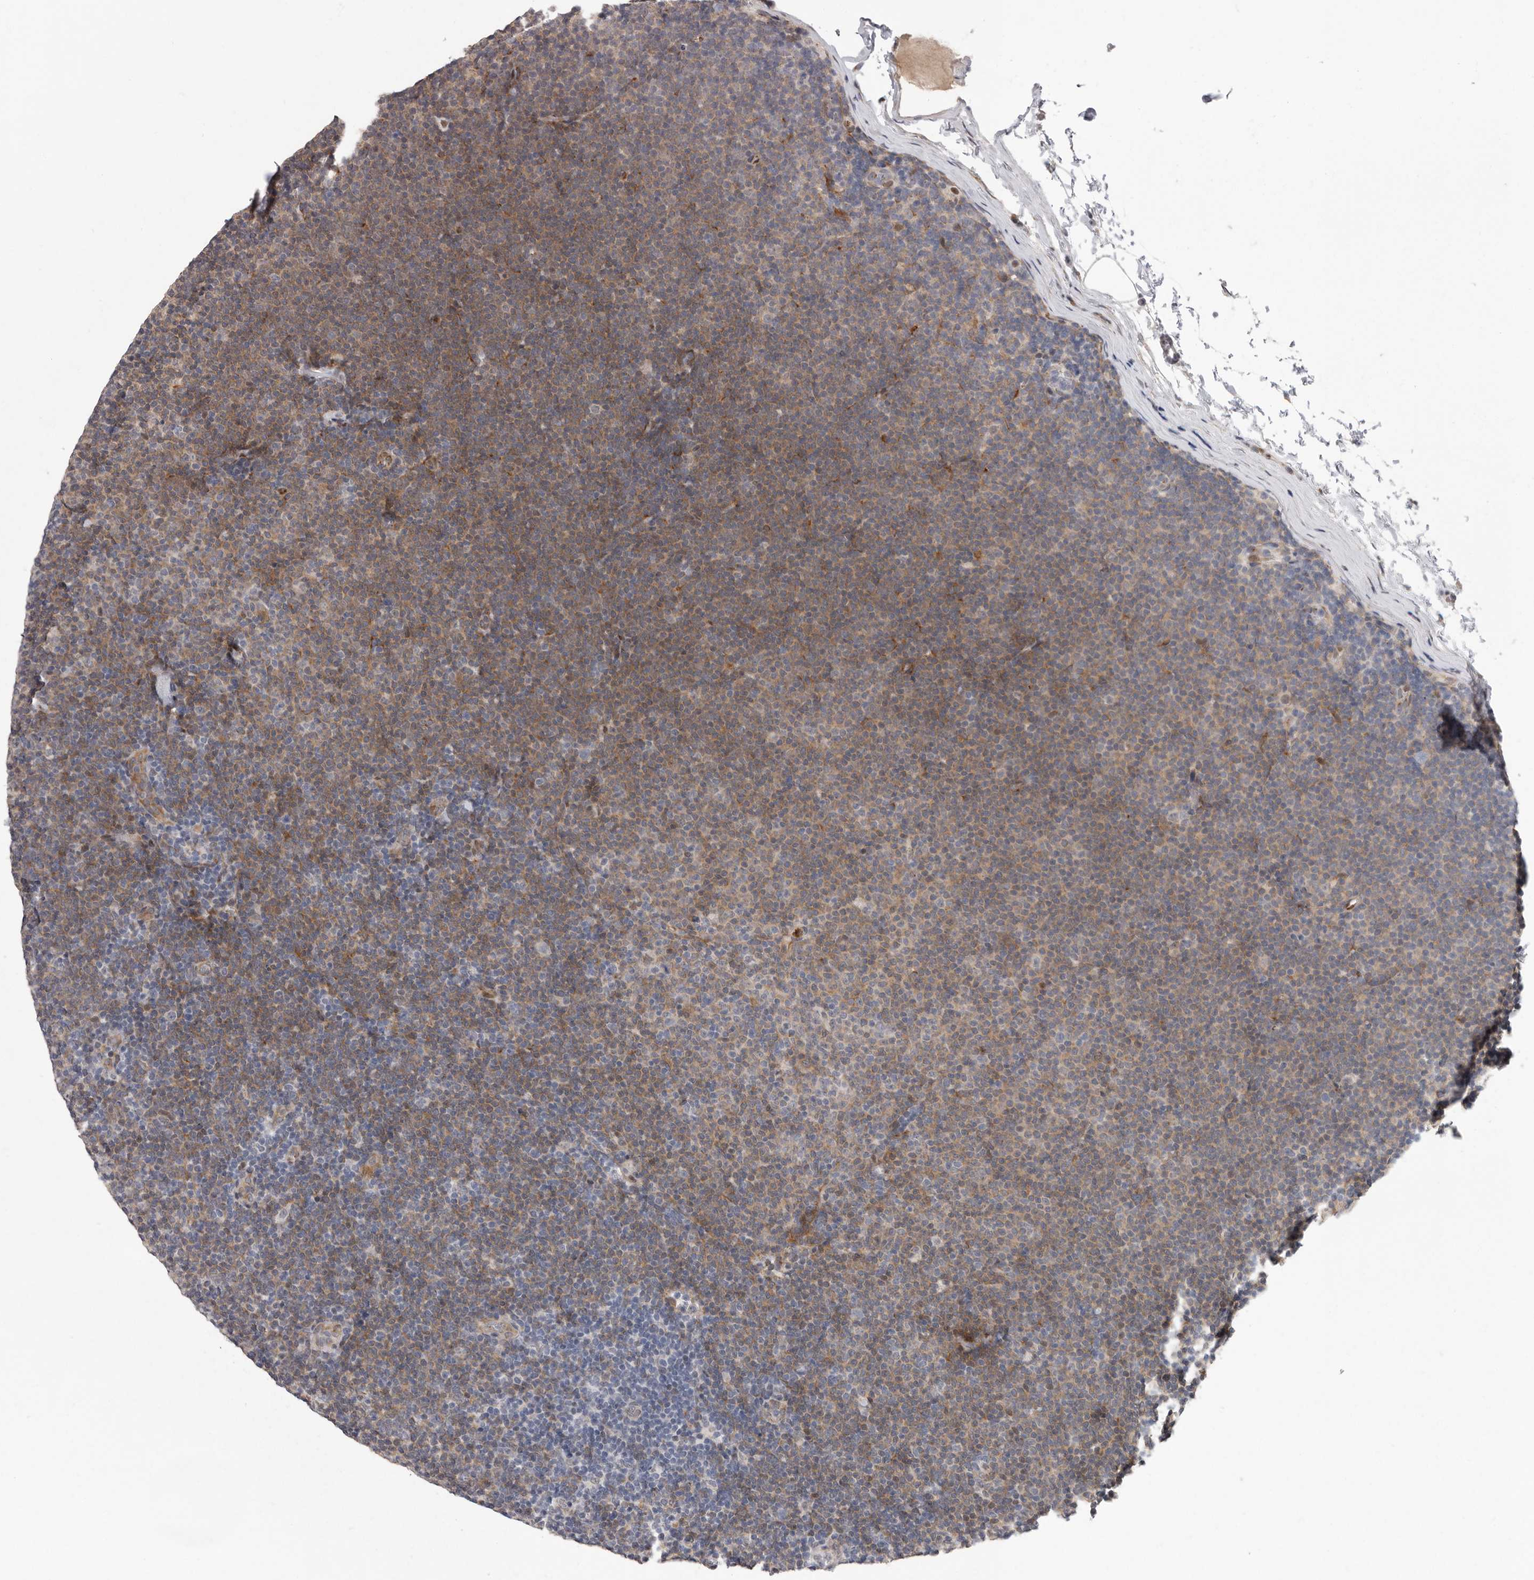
{"staining": {"intensity": "weak", "quantity": "25%-75%", "location": "cytoplasmic/membranous"}, "tissue": "lymphoma", "cell_type": "Tumor cells", "image_type": "cancer", "snomed": [{"axis": "morphology", "description": "Malignant lymphoma, non-Hodgkin's type, Low grade"}, {"axis": "topography", "description": "Lymph node"}], "caption": "Malignant lymphoma, non-Hodgkin's type (low-grade) stained for a protein demonstrates weak cytoplasmic/membranous positivity in tumor cells.", "gene": "RALGPS2", "patient": {"sex": "female", "age": 53}}